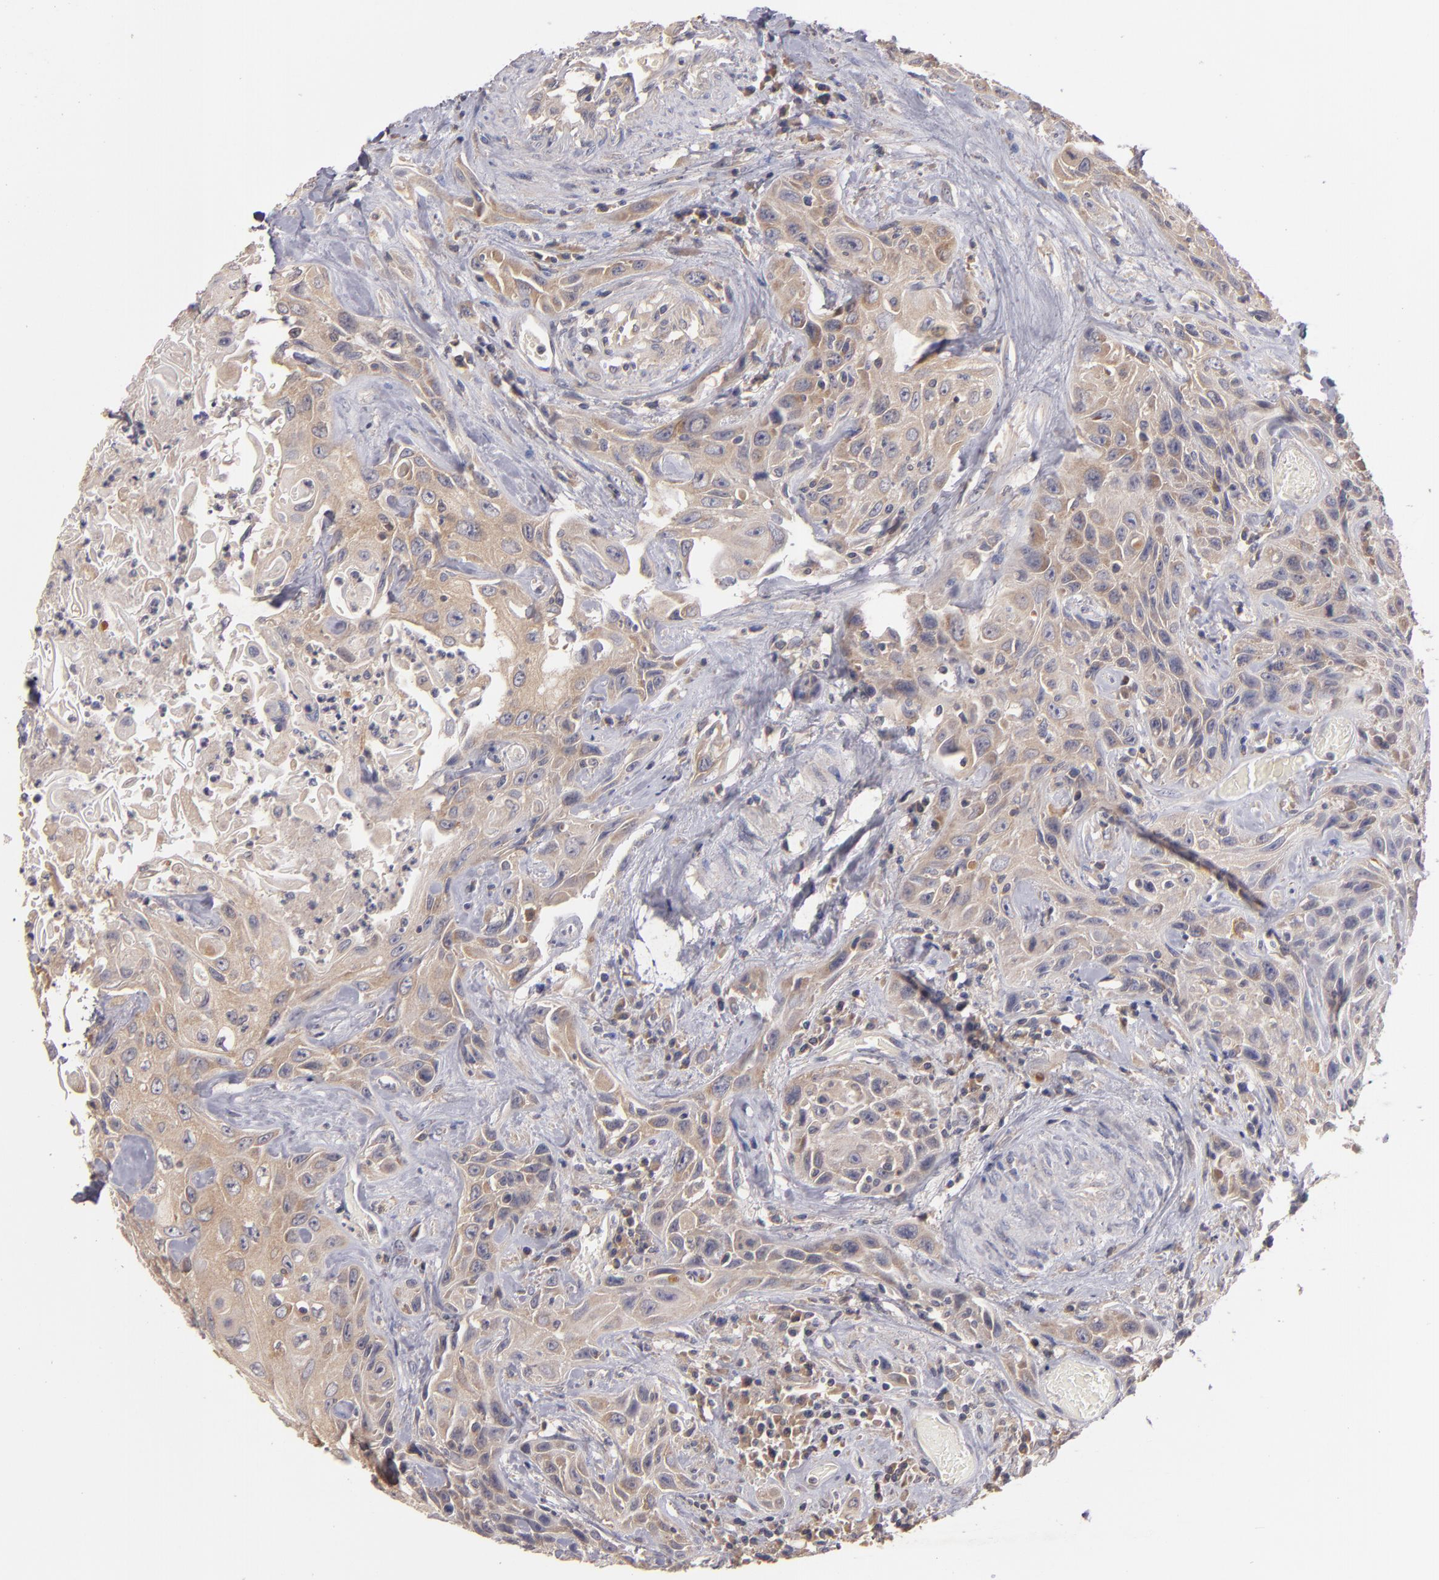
{"staining": {"intensity": "moderate", "quantity": "25%-75%", "location": "cytoplasmic/membranous"}, "tissue": "urothelial cancer", "cell_type": "Tumor cells", "image_type": "cancer", "snomed": [{"axis": "morphology", "description": "Urothelial carcinoma, High grade"}, {"axis": "topography", "description": "Urinary bladder"}], "caption": "Urothelial cancer was stained to show a protein in brown. There is medium levels of moderate cytoplasmic/membranous expression in approximately 25%-75% of tumor cells. (IHC, brightfield microscopy, high magnification).", "gene": "UPF3B", "patient": {"sex": "female", "age": 84}}